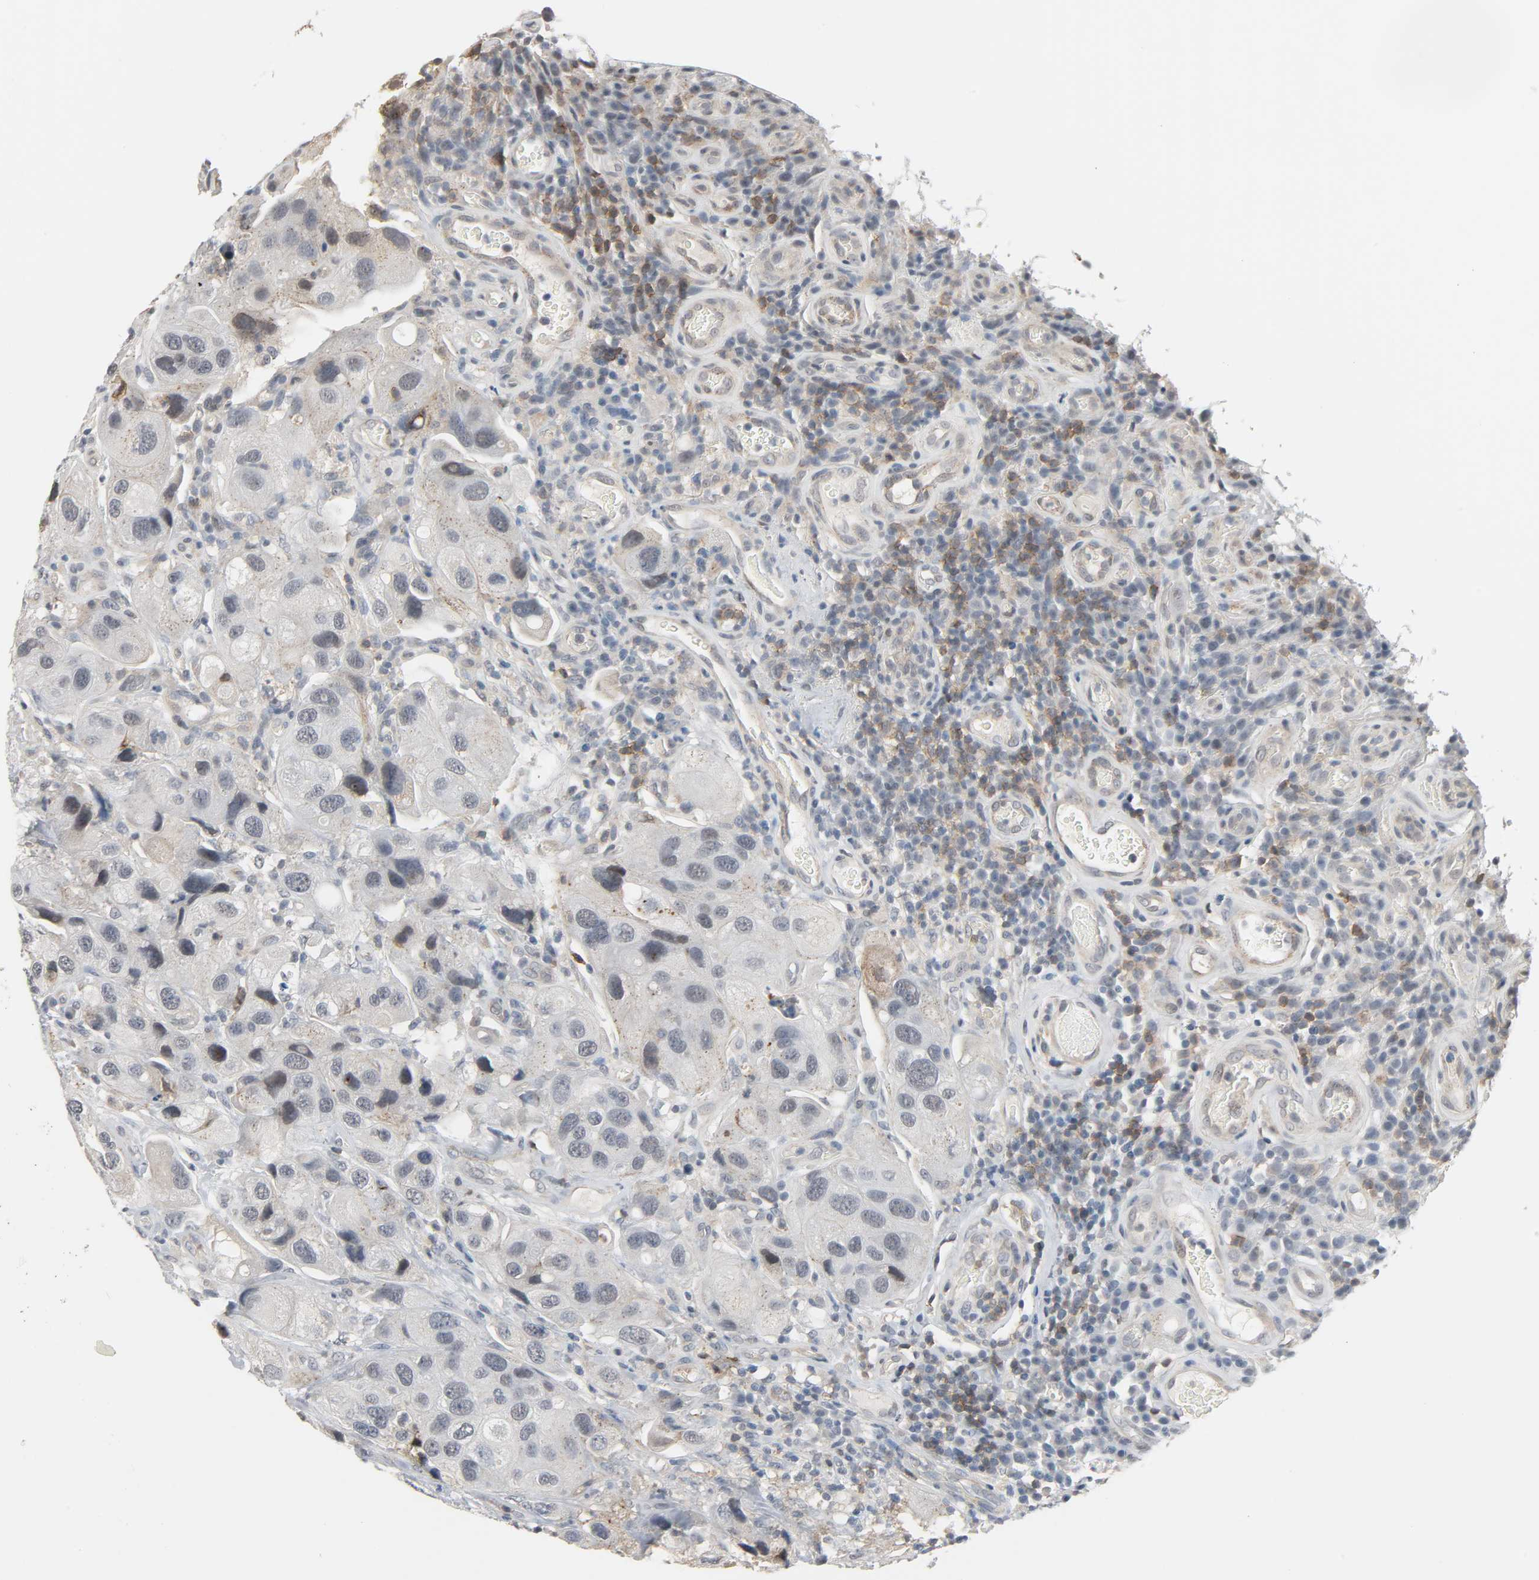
{"staining": {"intensity": "weak", "quantity": "<25%", "location": "cytoplasmic/membranous,nuclear"}, "tissue": "urothelial cancer", "cell_type": "Tumor cells", "image_type": "cancer", "snomed": [{"axis": "morphology", "description": "Urothelial carcinoma, High grade"}, {"axis": "topography", "description": "Urinary bladder"}], "caption": "Human urothelial cancer stained for a protein using IHC reveals no positivity in tumor cells.", "gene": "CD4", "patient": {"sex": "female", "age": 64}}